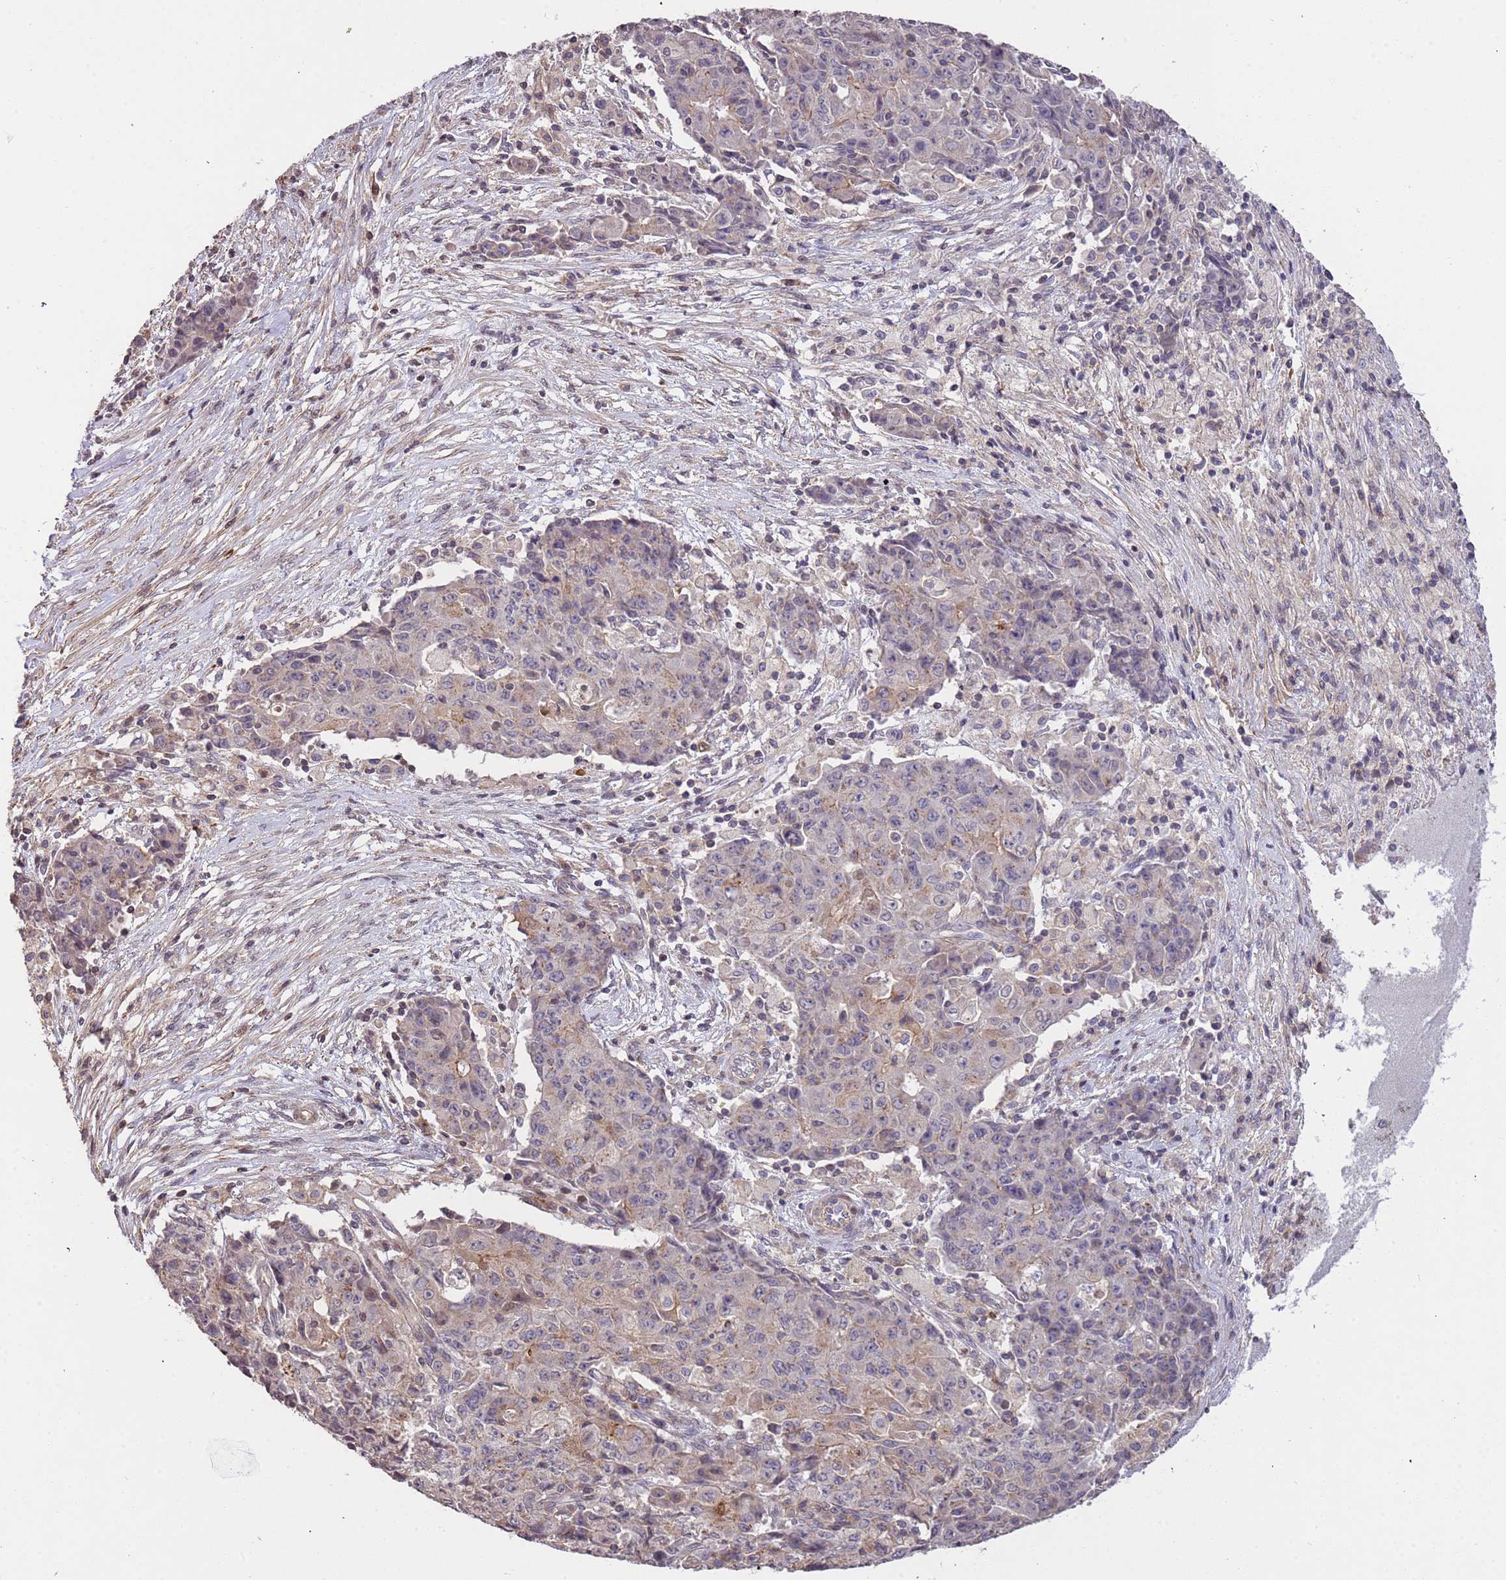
{"staining": {"intensity": "weak", "quantity": "<25%", "location": "cytoplasmic/membranous"}, "tissue": "ovarian cancer", "cell_type": "Tumor cells", "image_type": "cancer", "snomed": [{"axis": "morphology", "description": "Carcinoma, endometroid"}, {"axis": "topography", "description": "Ovary"}], "caption": "Immunohistochemistry (IHC) photomicrograph of human ovarian cancer stained for a protein (brown), which shows no staining in tumor cells.", "gene": "SLC16A4", "patient": {"sex": "female", "age": 42}}